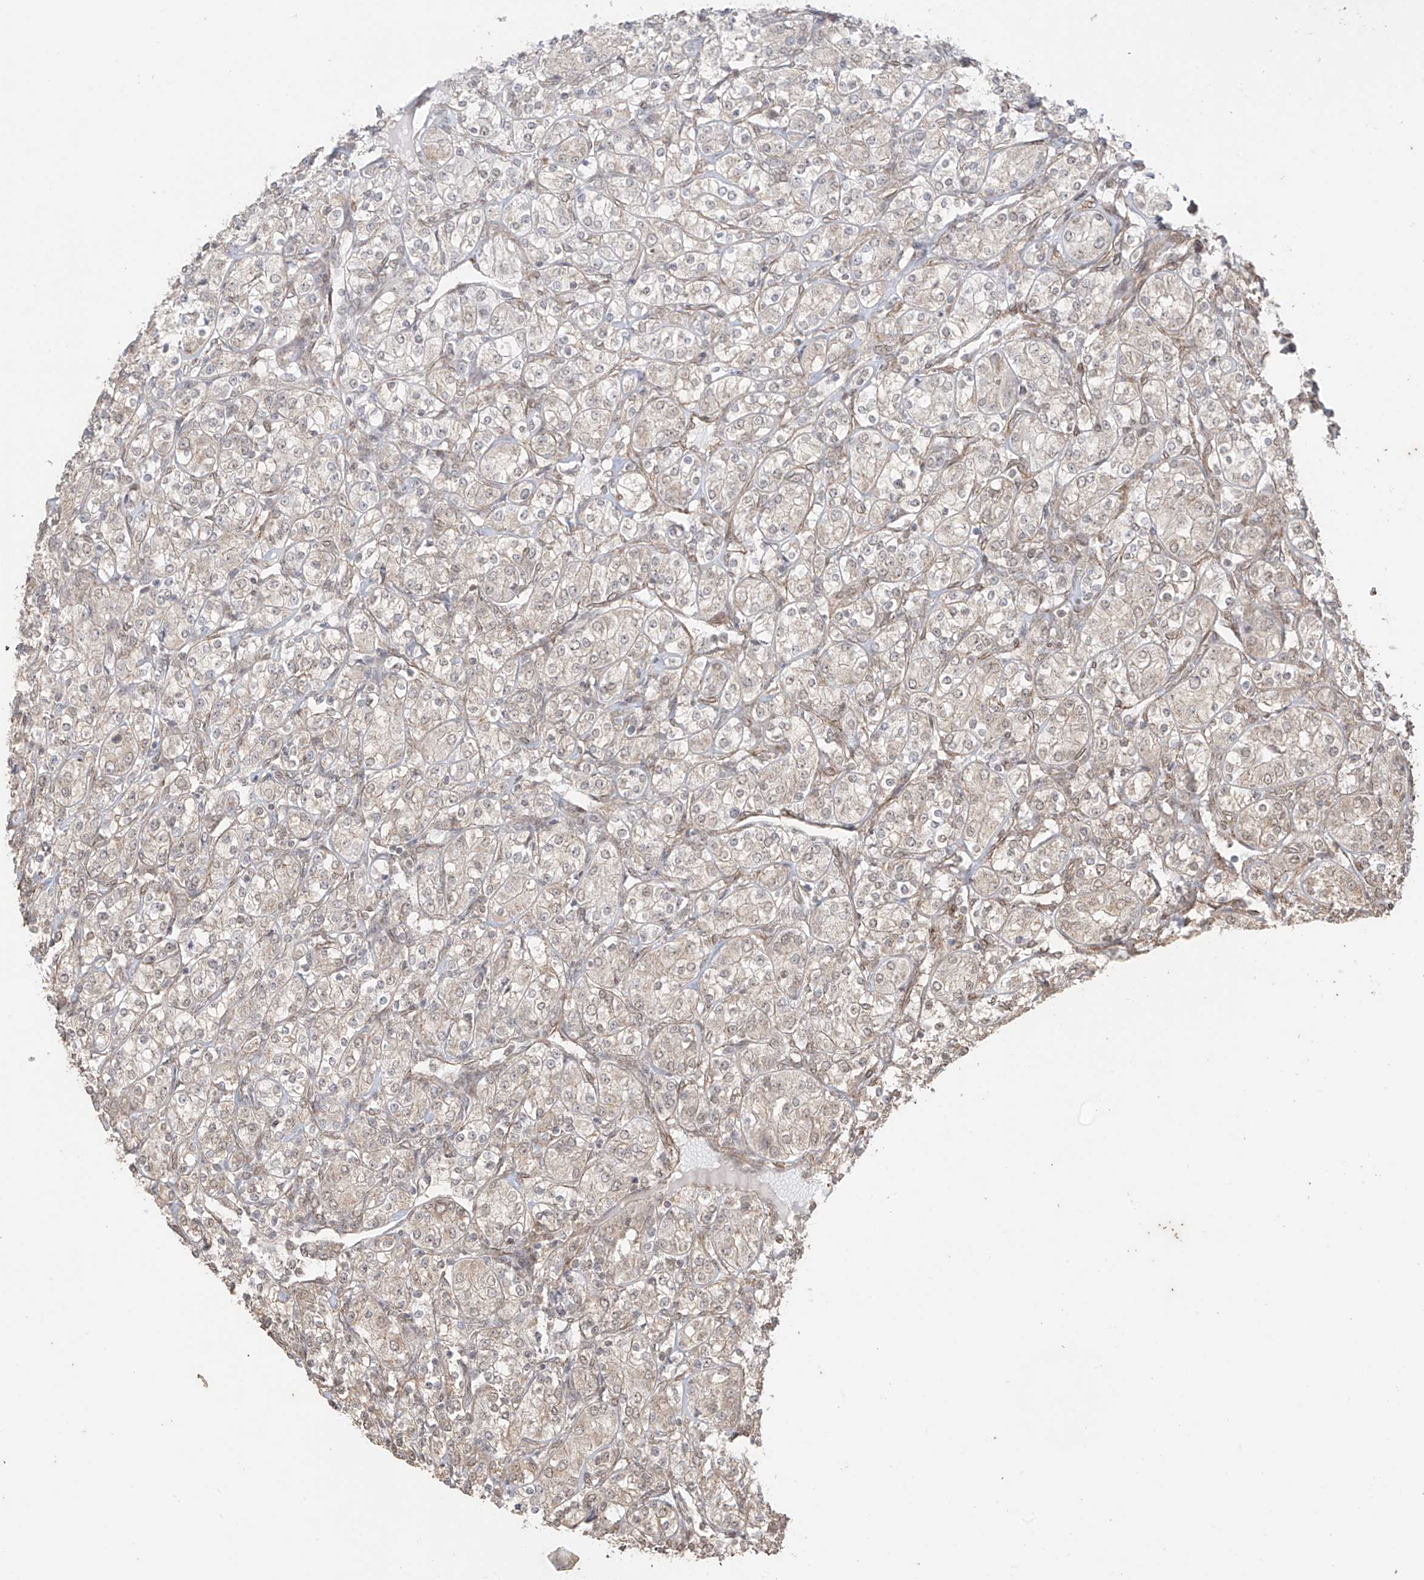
{"staining": {"intensity": "weak", "quantity": "25%-75%", "location": "nuclear"}, "tissue": "renal cancer", "cell_type": "Tumor cells", "image_type": "cancer", "snomed": [{"axis": "morphology", "description": "Adenocarcinoma, NOS"}, {"axis": "topography", "description": "Kidney"}], "caption": "Protein expression analysis of human renal adenocarcinoma reveals weak nuclear expression in approximately 25%-75% of tumor cells.", "gene": "TTLL5", "patient": {"sex": "male", "age": 77}}